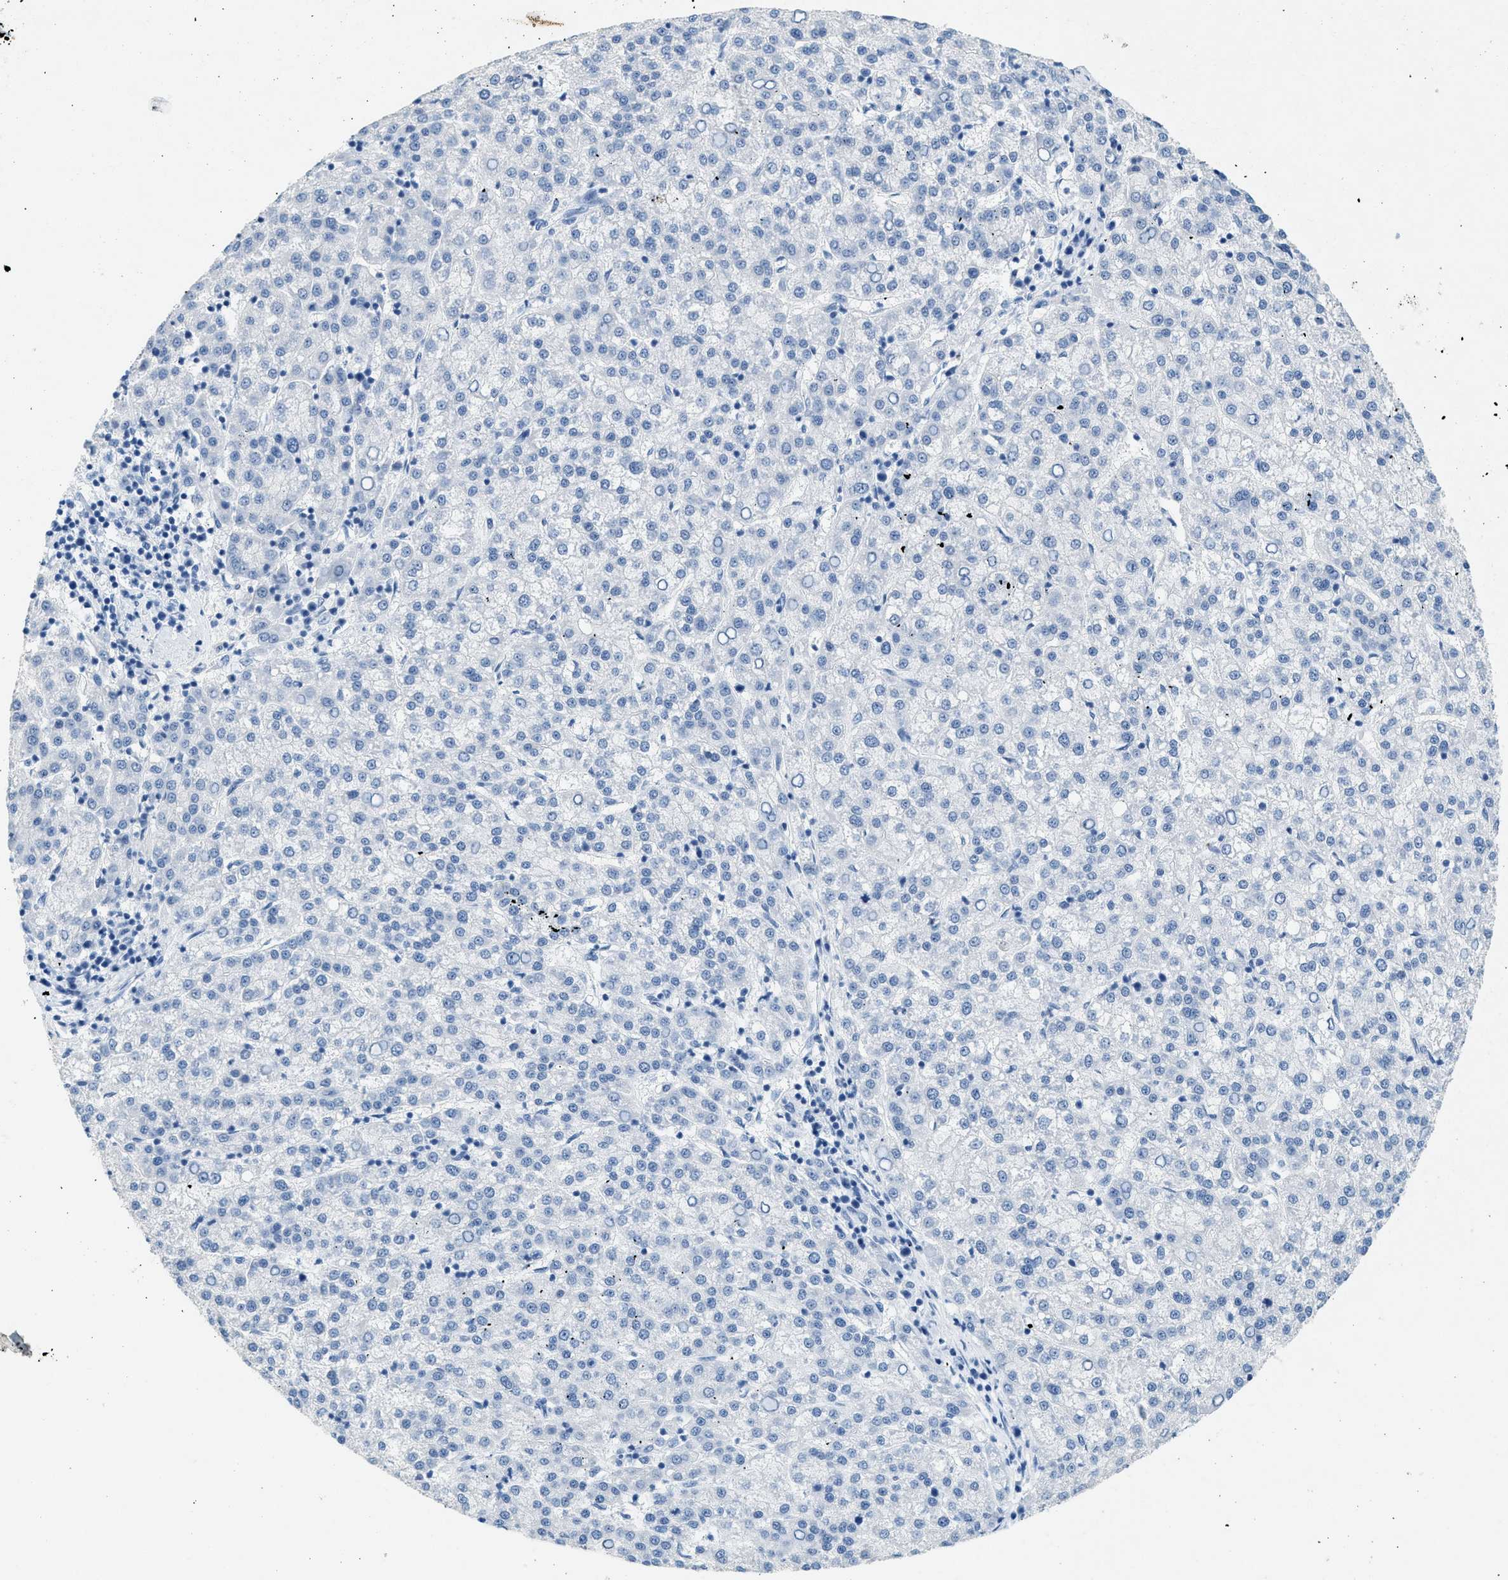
{"staining": {"intensity": "negative", "quantity": "none", "location": "none"}, "tissue": "liver cancer", "cell_type": "Tumor cells", "image_type": "cancer", "snomed": [{"axis": "morphology", "description": "Carcinoma, Hepatocellular, NOS"}, {"axis": "topography", "description": "Liver"}], "caption": "High magnification brightfield microscopy of liver cancer stained with DAB (brown) and counterstained with hematoxylin (blue): tumor cells show no significant expression.", "gene": "HHATL", "patient": {"sex": "female", "age": 58}}